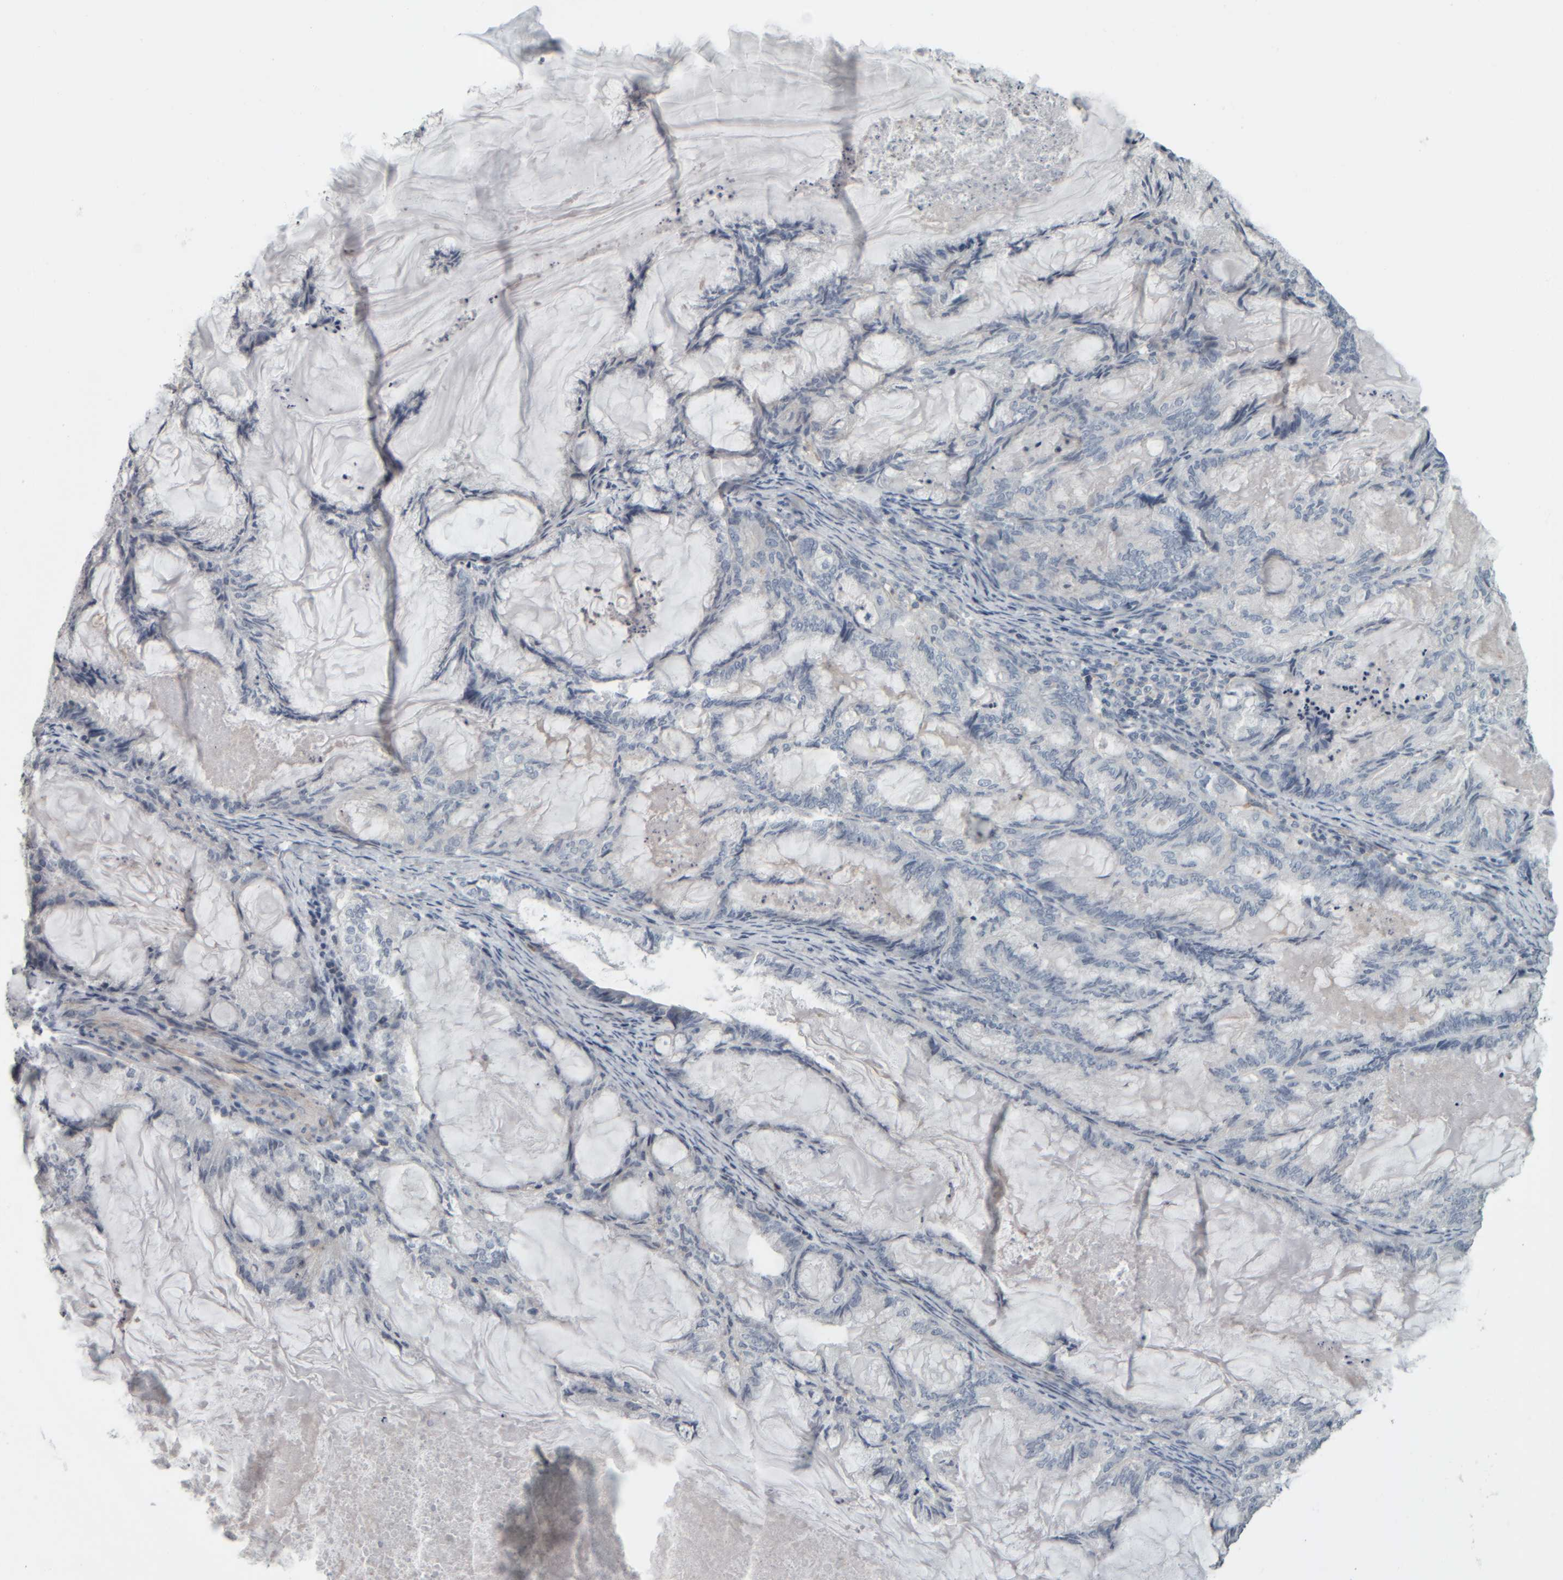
{"staining": {"intensity": "negative", "quantity": "none", "location": "none"}, "tissue": "endometrial cancer", "cell_type": "Tumor cells", "image_type": "cancer", "snomed": [{"axis": "morphology", "description": "Adenocarcinoma, NOS"}, {"axis": "topography", "description": "Endometrium"}], "caption": "This is an IHC image of endometrial cancer. There is no positivity in tumor cells.", "gene": "CAVIN4", "patient": {"sex": "female", "age": 86}}